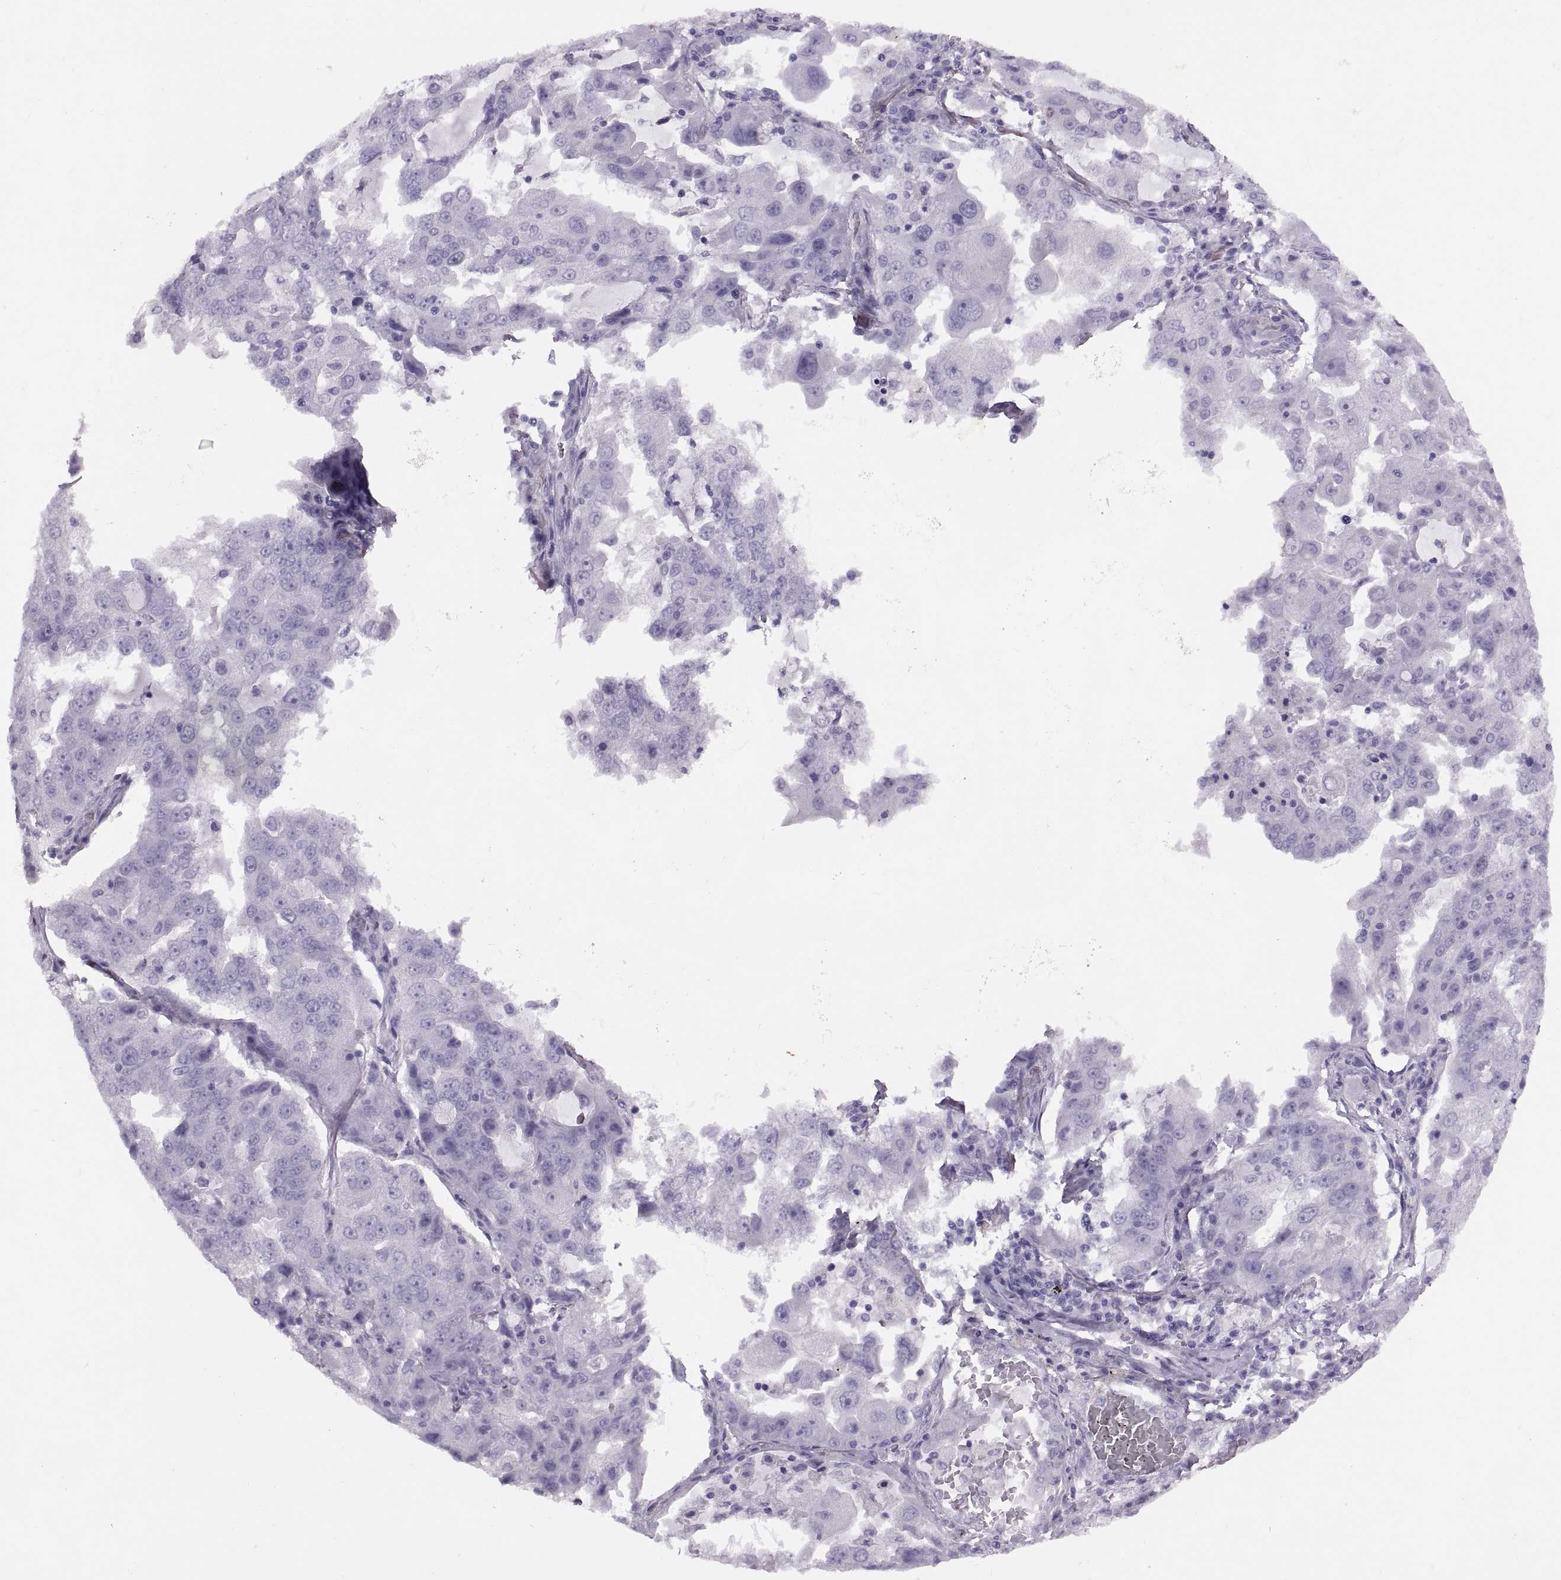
{"staining": {"intensity": "negative", "quantity": "none", "location": "none"}, "tissue": "lung cancer", "cell_type": "Tumor cells", "image_type": "cancer", "snomed": [{"axis": "morphology", "description": "Adenocarcinoma, NOS"}, {"axis": "topography", "description": "Lung"}], "caption": "Immunohistochemical staining of lung cancer displays no significant positivity in tumor cells.", "gene": "FAM24A", "patient": {"sex": "female", "age": 61}}